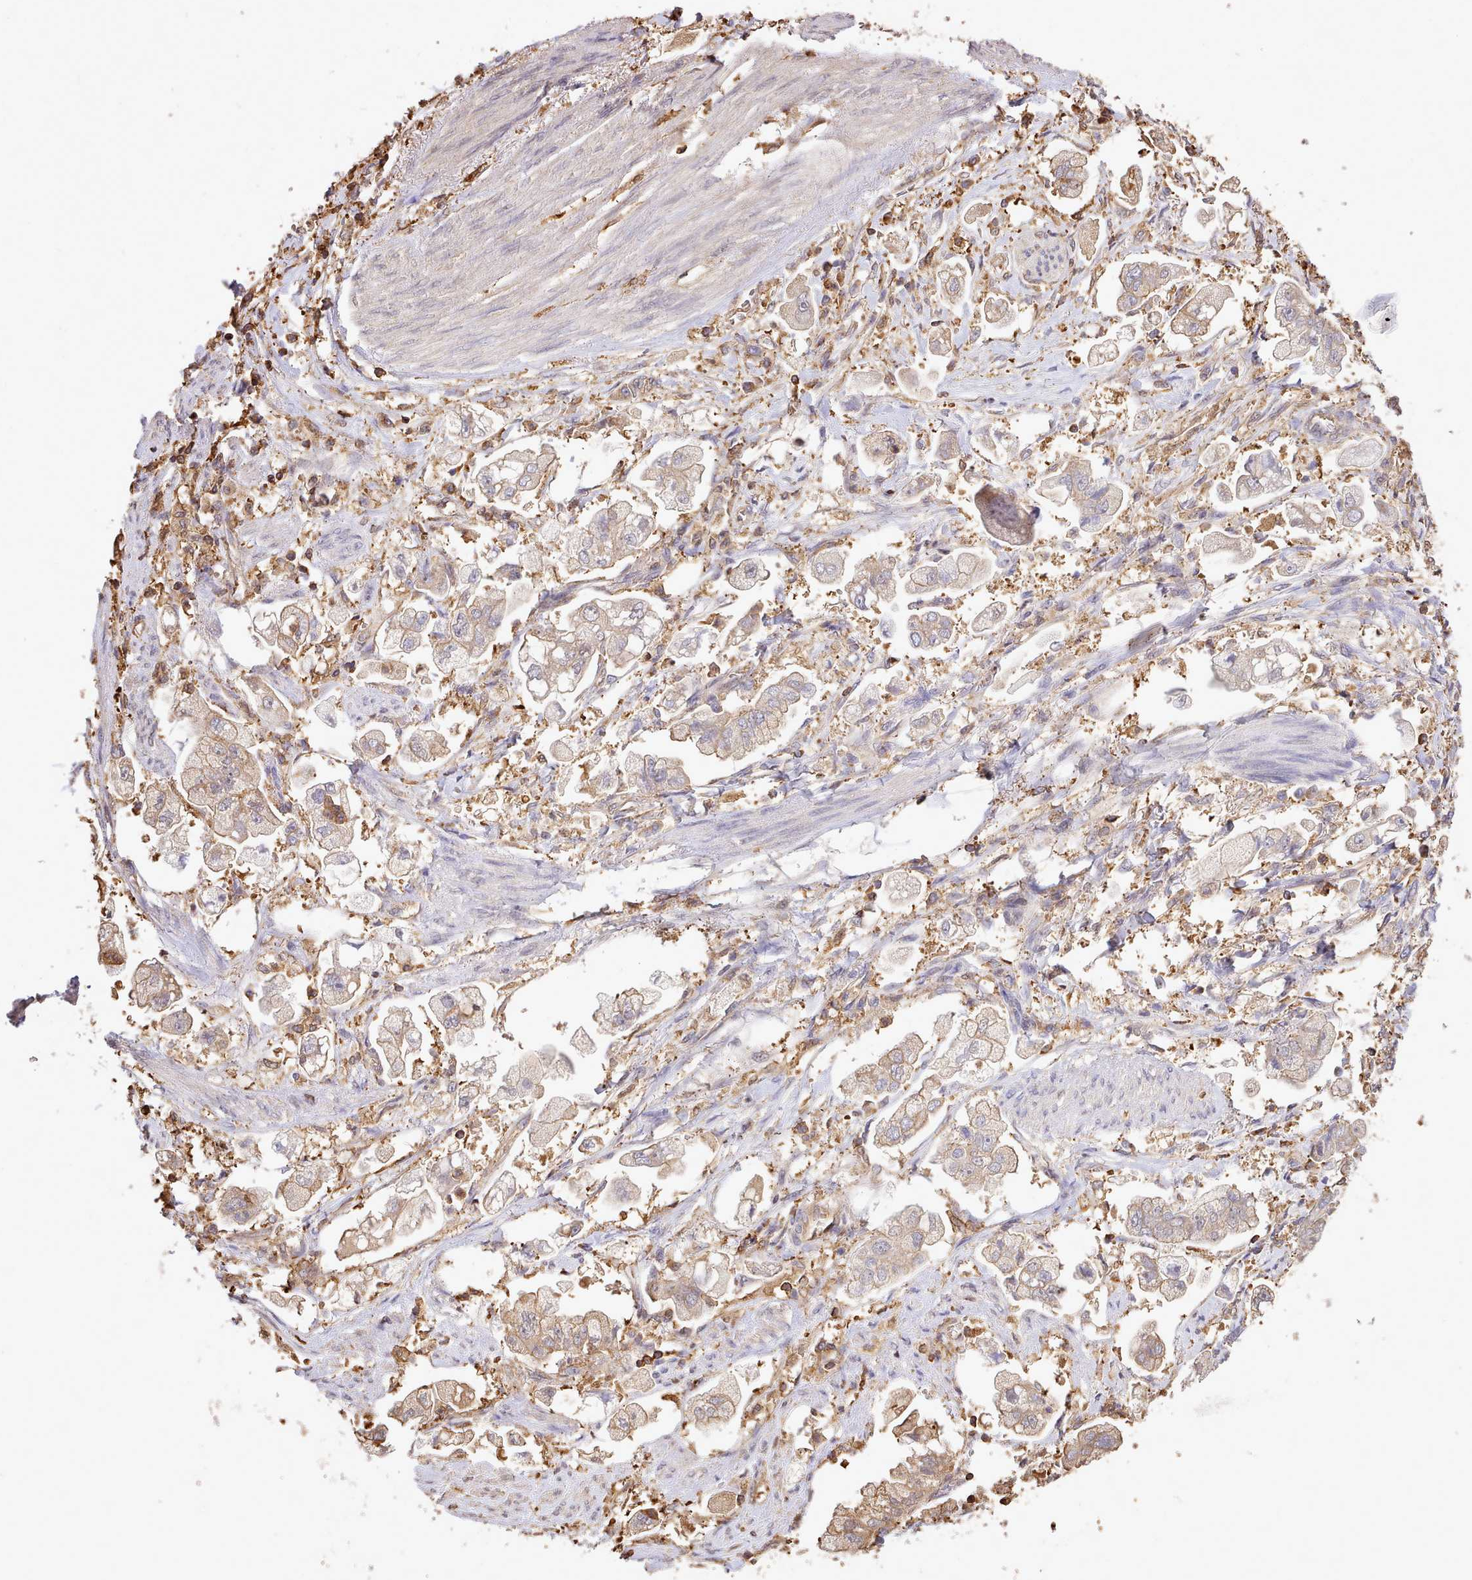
{"staining": {"intensity": "weak", "quantity": "<25%", "location": "cytoplasmic/membranous"}, "tissue": "stomach cancer", "cell_type": "Tumor cells", "image_type": "cancer", "snomed": [{"axis": "morphology", "description": "Adenocarcinoma, NOS"}, {"axis": "topography", "description": "Stomach"}], "caption": "Stomach cancer (adenocarcinoma) was stained to show a protein in brown. There is no significant expression in tumor cells.", "gene": "CAPZA1", "patient": {"sex": "male", "age": 62}}